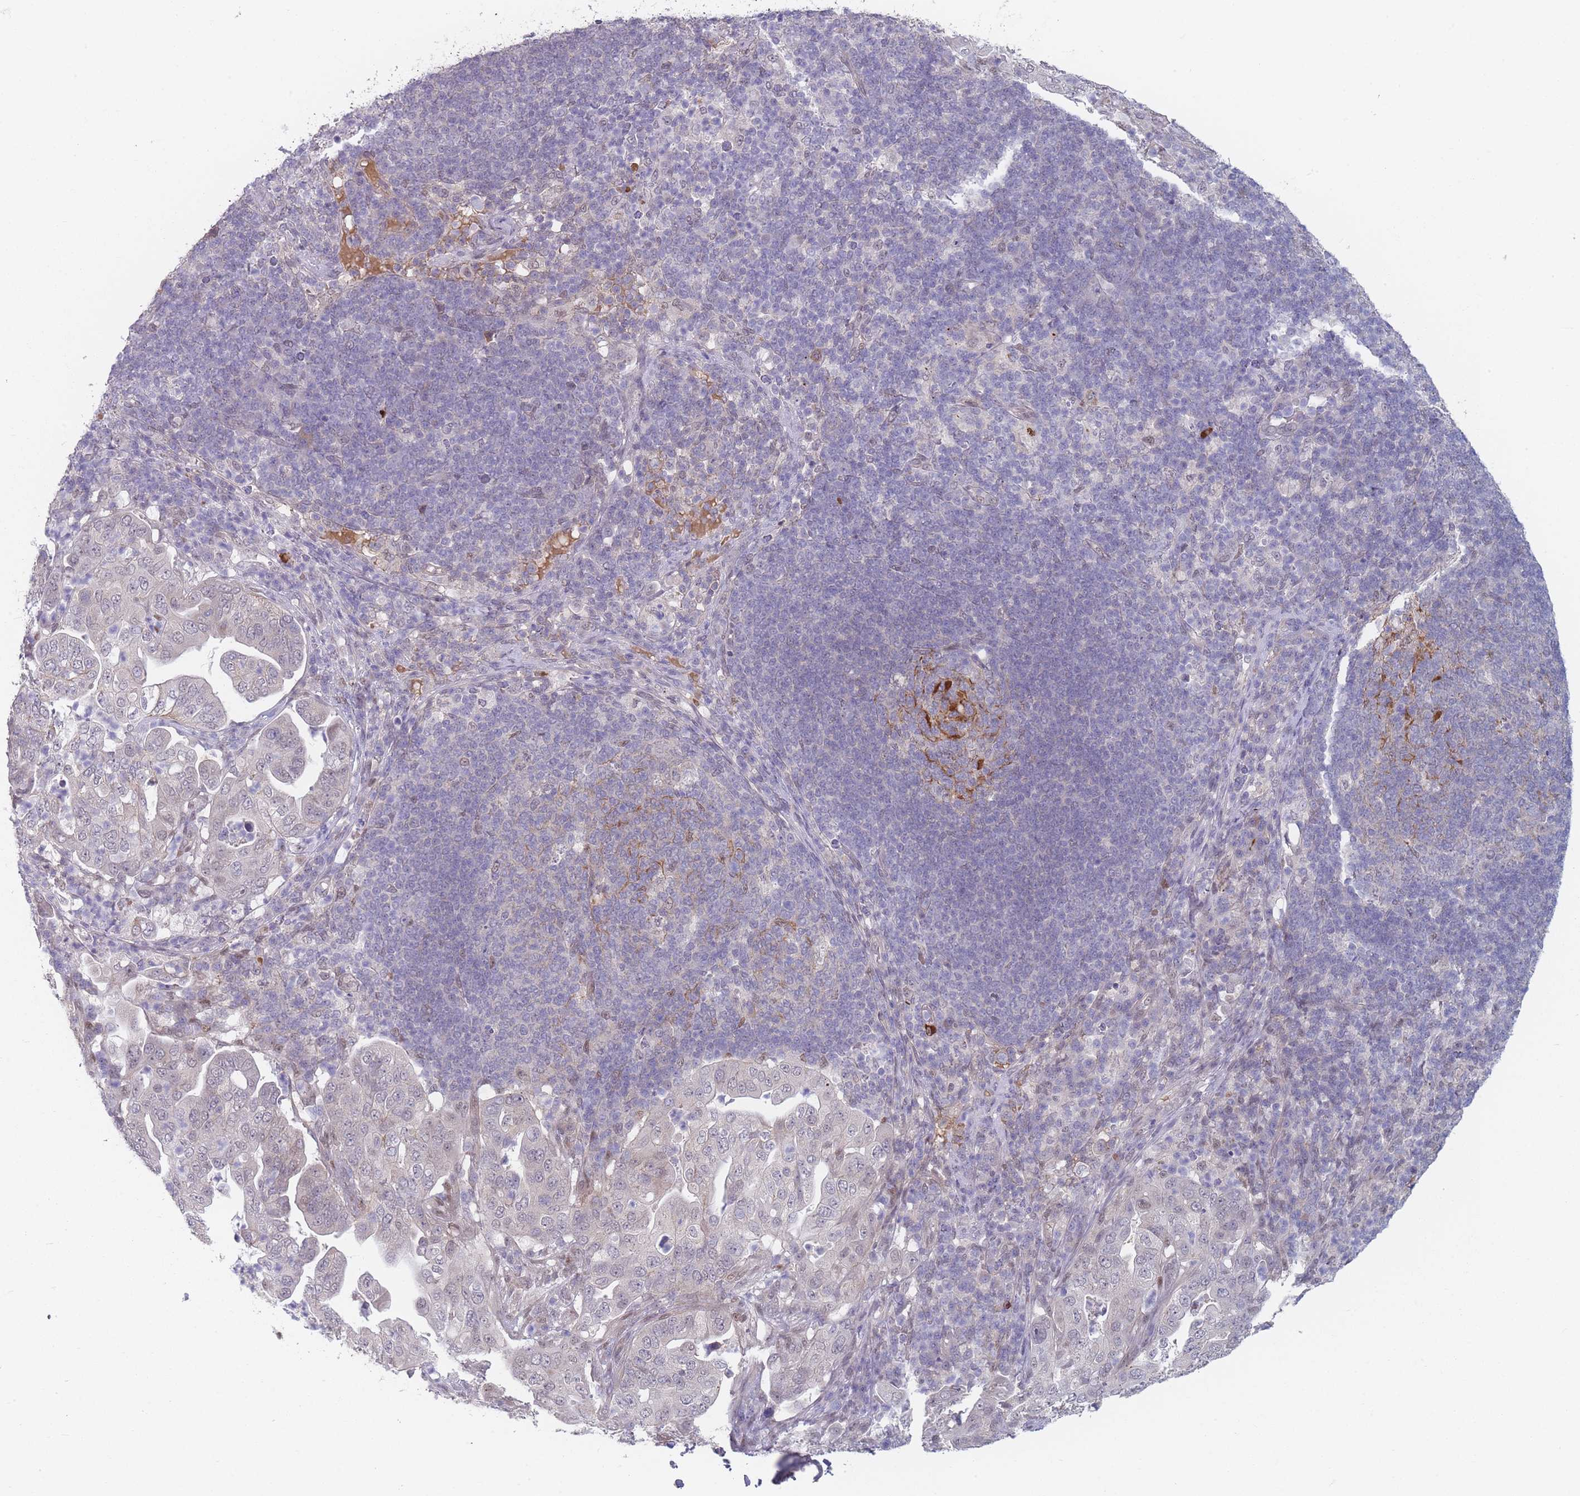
{"staining": {"intensity": "negative", "quantity": "none", "location": "none"}, "tissue": "pancreatic cancer", "cell_type": "Tumor cells", "image_type": "cancer", "snomed": [{"axis": "morphology", "description": "Normal tissue, NOS"}, {"axis": "morphology", "description": "Adenocarcinoma, NOS"}, {"axis": "topography", "description": "Lymph node"}, {"axis": "topography", "description": "Pancreas"}], "caption": "An immunohistochemistry (IHC) micrograph of pancreatic cancer is shown. There is no staining in tumor cells of pancreatic cancer.", "gene": "ANKRD10", "patient": {"sex": "female", "age": 67}}